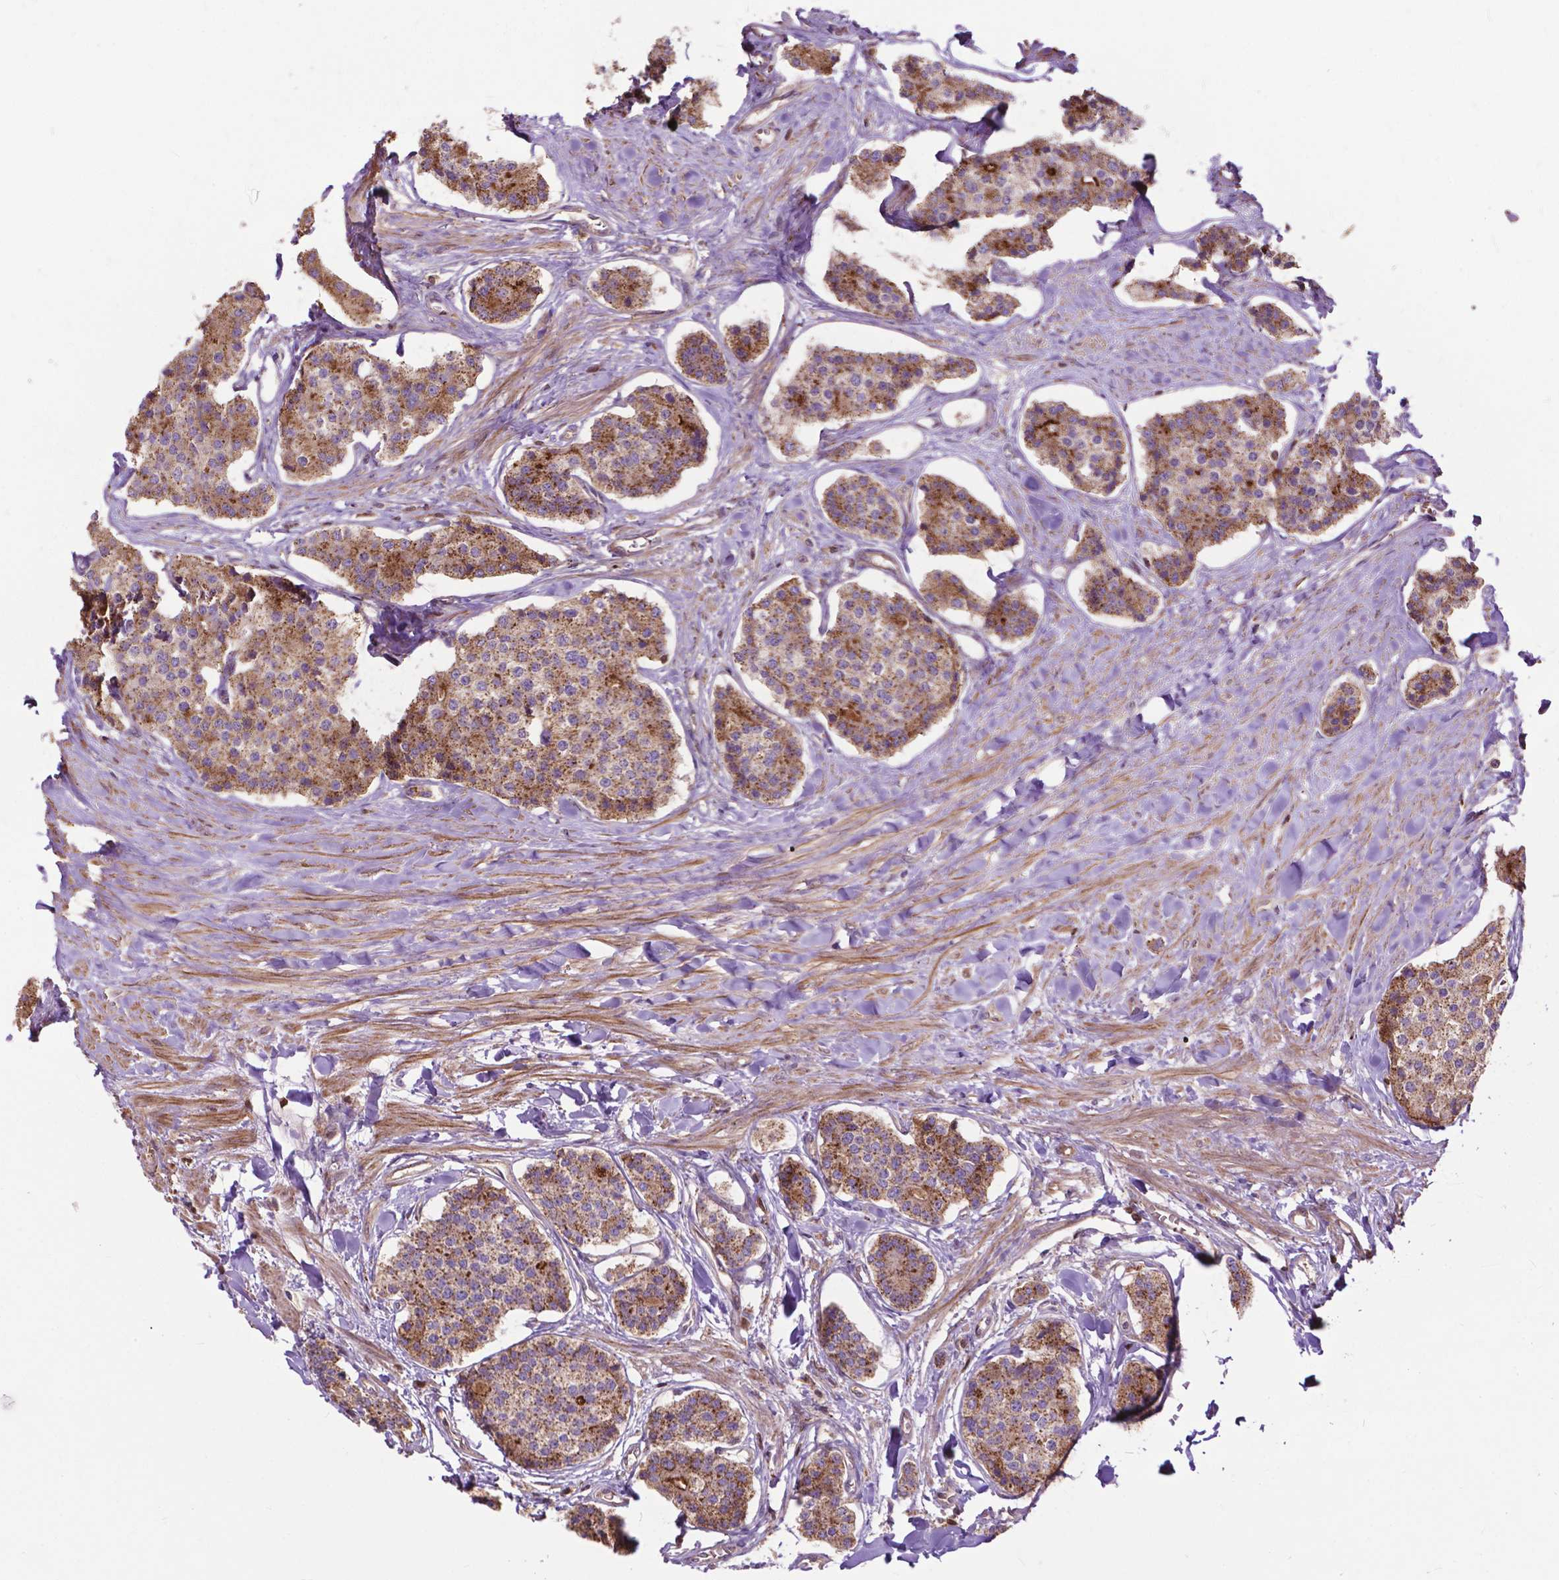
{"staining": {"intensity": "moderate", "quantity": ">75%", "location": "cytoplasmic/membranous"}, "tissue": "carcinoid", "cell_type": "Tumor cells", "image_type": "cancer", "snomed": [{"axis": "morphology", "description": "Carcinoid, malignant, NOS"}, {"axis": "topography", "description": "Small intestine"}], "caption": "A brown stain shows moderate cytoplasmic/membranous positivity of a protein in human carcinoid (malignant) tumor cells.", "gene": "CHMP4A", "patient": {"sex": "female", "age": 65}}